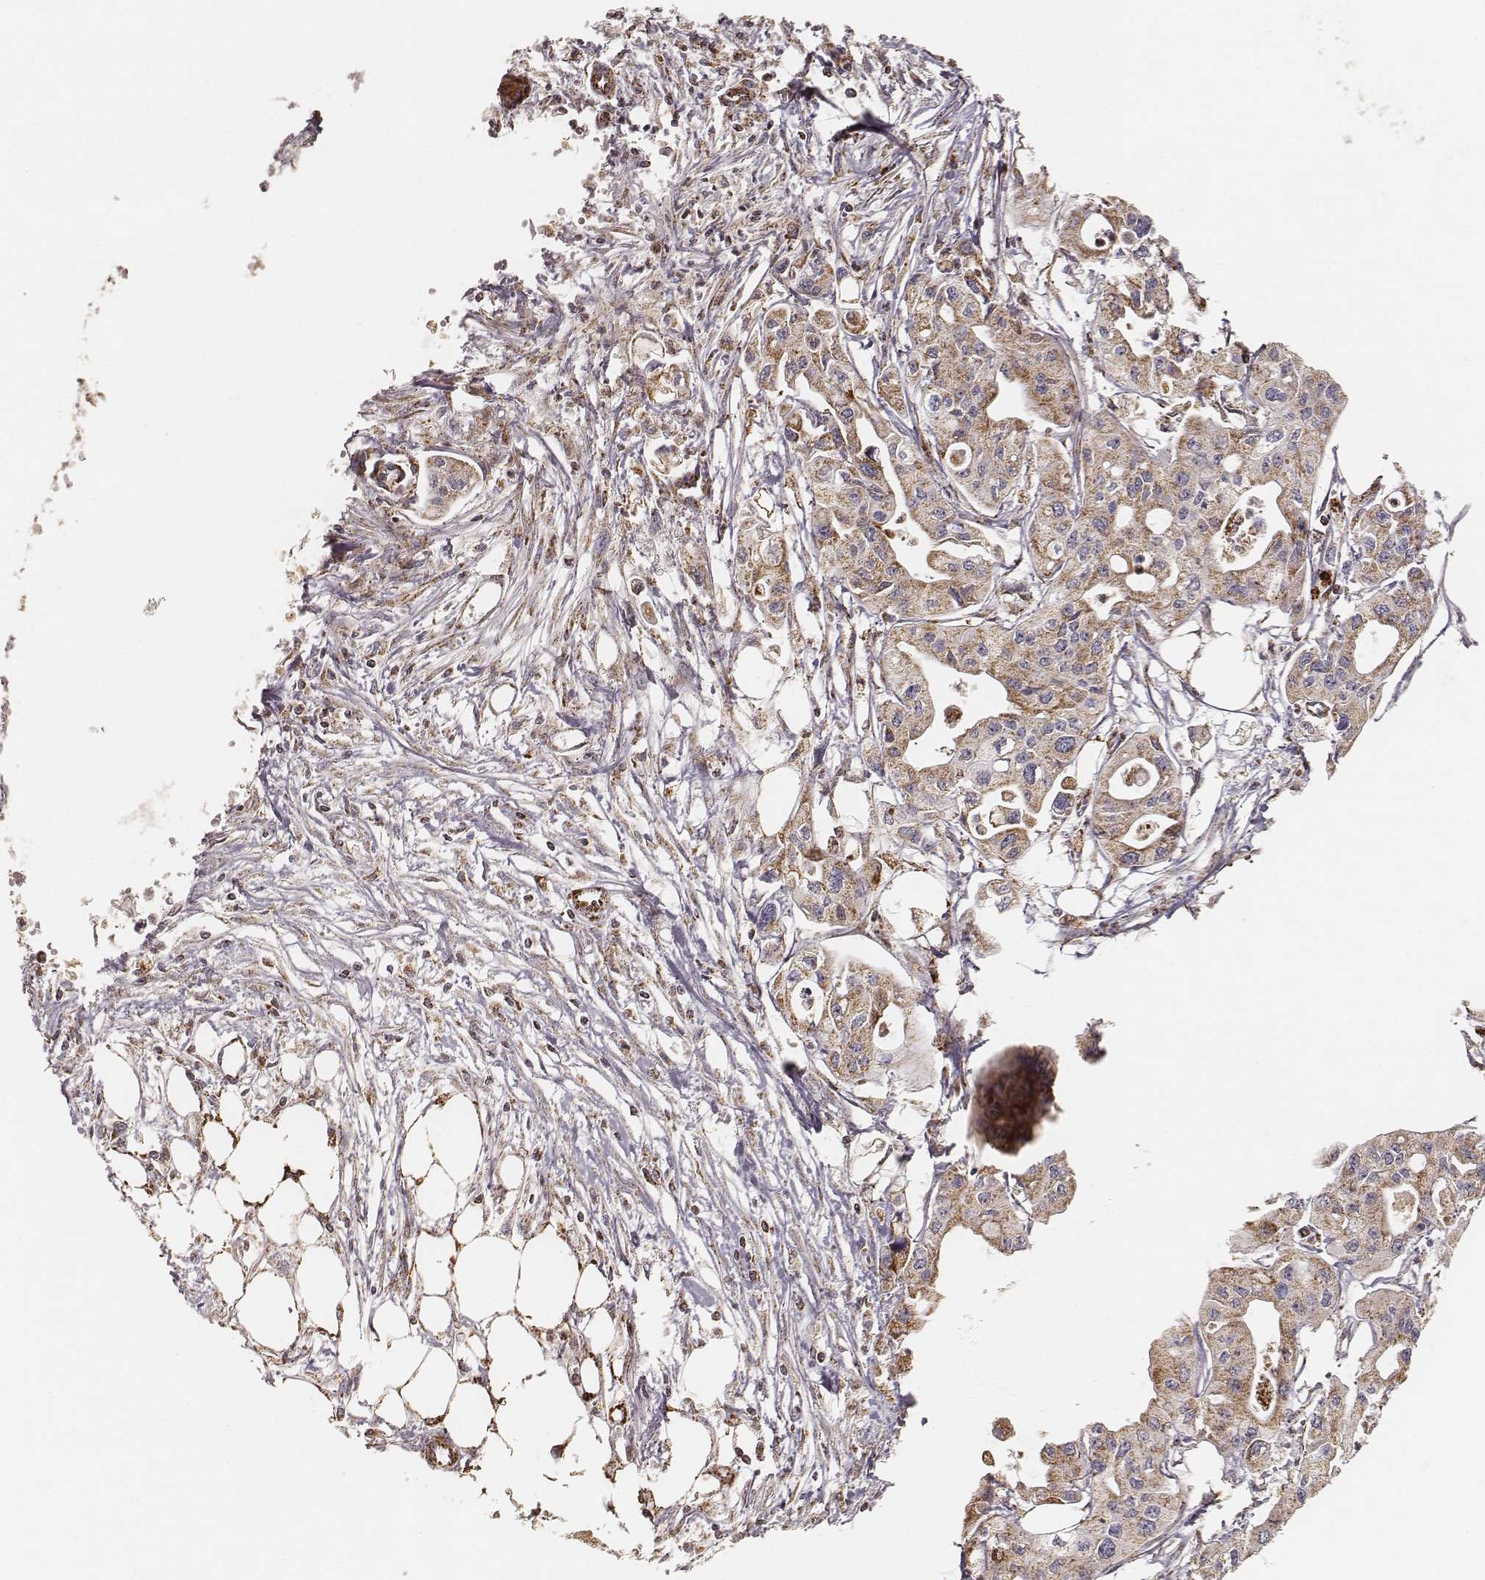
{"staining": {"intensity": "moderate", "quantity": ">75%", "location": "cytoplasmic/membranous"}, "tissue": "pancreatic cancer", "cell_type": "Tumor cells", "image_type": "cancer", "snomed": [{"axis": "morphology", "description": "Adenocarcinoma, NOS"}, {"axis": "topography", "description": "Pancreas"}], "caption": "Tumor cells demonstrate medium levels of moderate cytoplasmic/membranous expression in about >75% of cells in pancreatic adenocarcinoma.", "gene": "CS", "patient": {"sex": "male", "age": 70}}